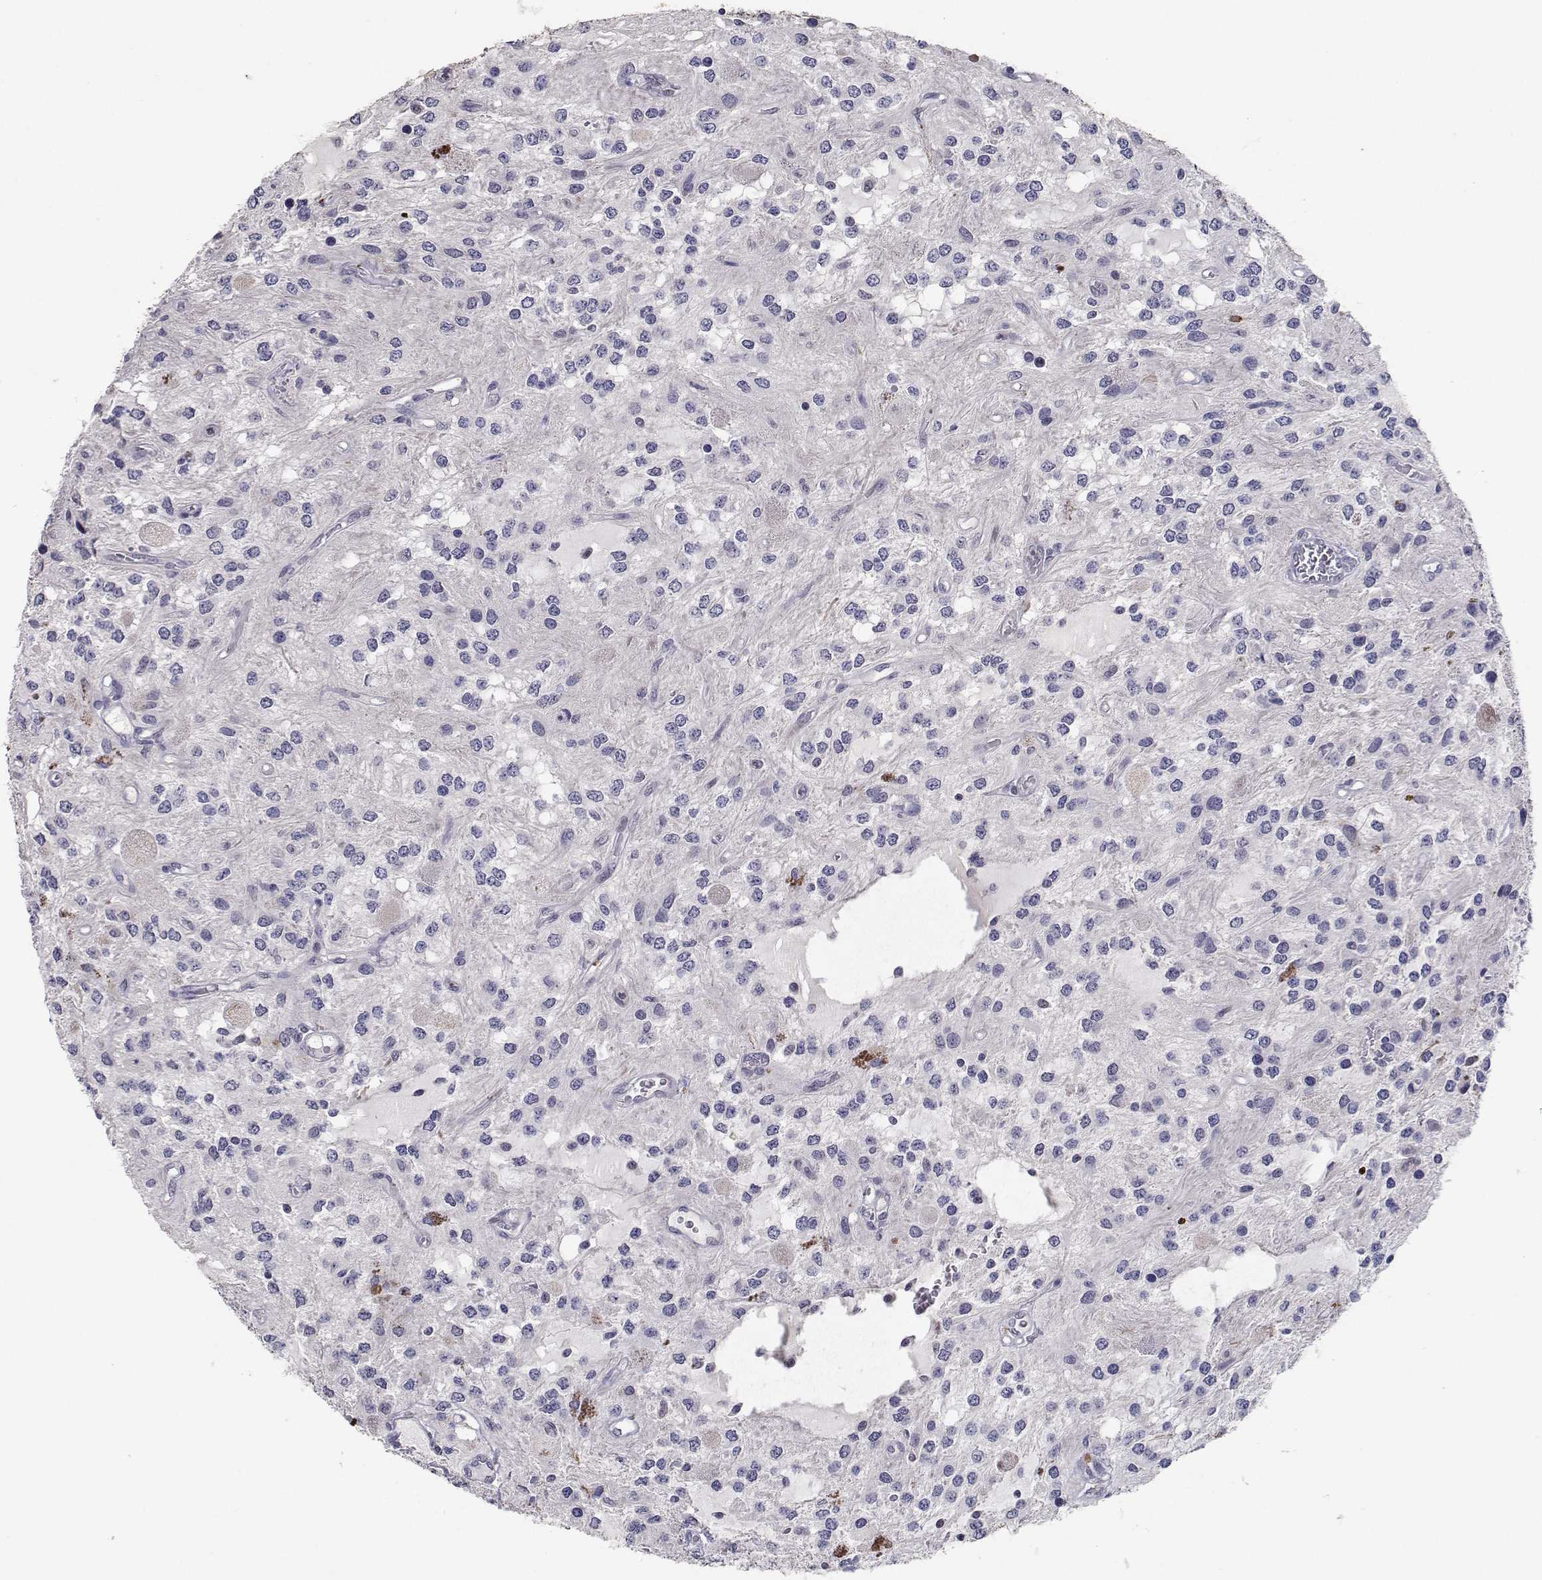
{"staining": {"intensity": "negative", "quantity": "none", "location": "none"}, "tissue": "glioma", "cell_type": "Tumor cells", "image_type": "cancer", "snomed": [{"axis": "morphology", "description": "Glioma, malignant, Low grade"}, {"axis": "topography", "description": "Cerebellum"}], "caption": "The image shows no staining of tumor cells in glioma.", "gene": "RBPJL", "patient": {"sex": "female", "age": 14}}